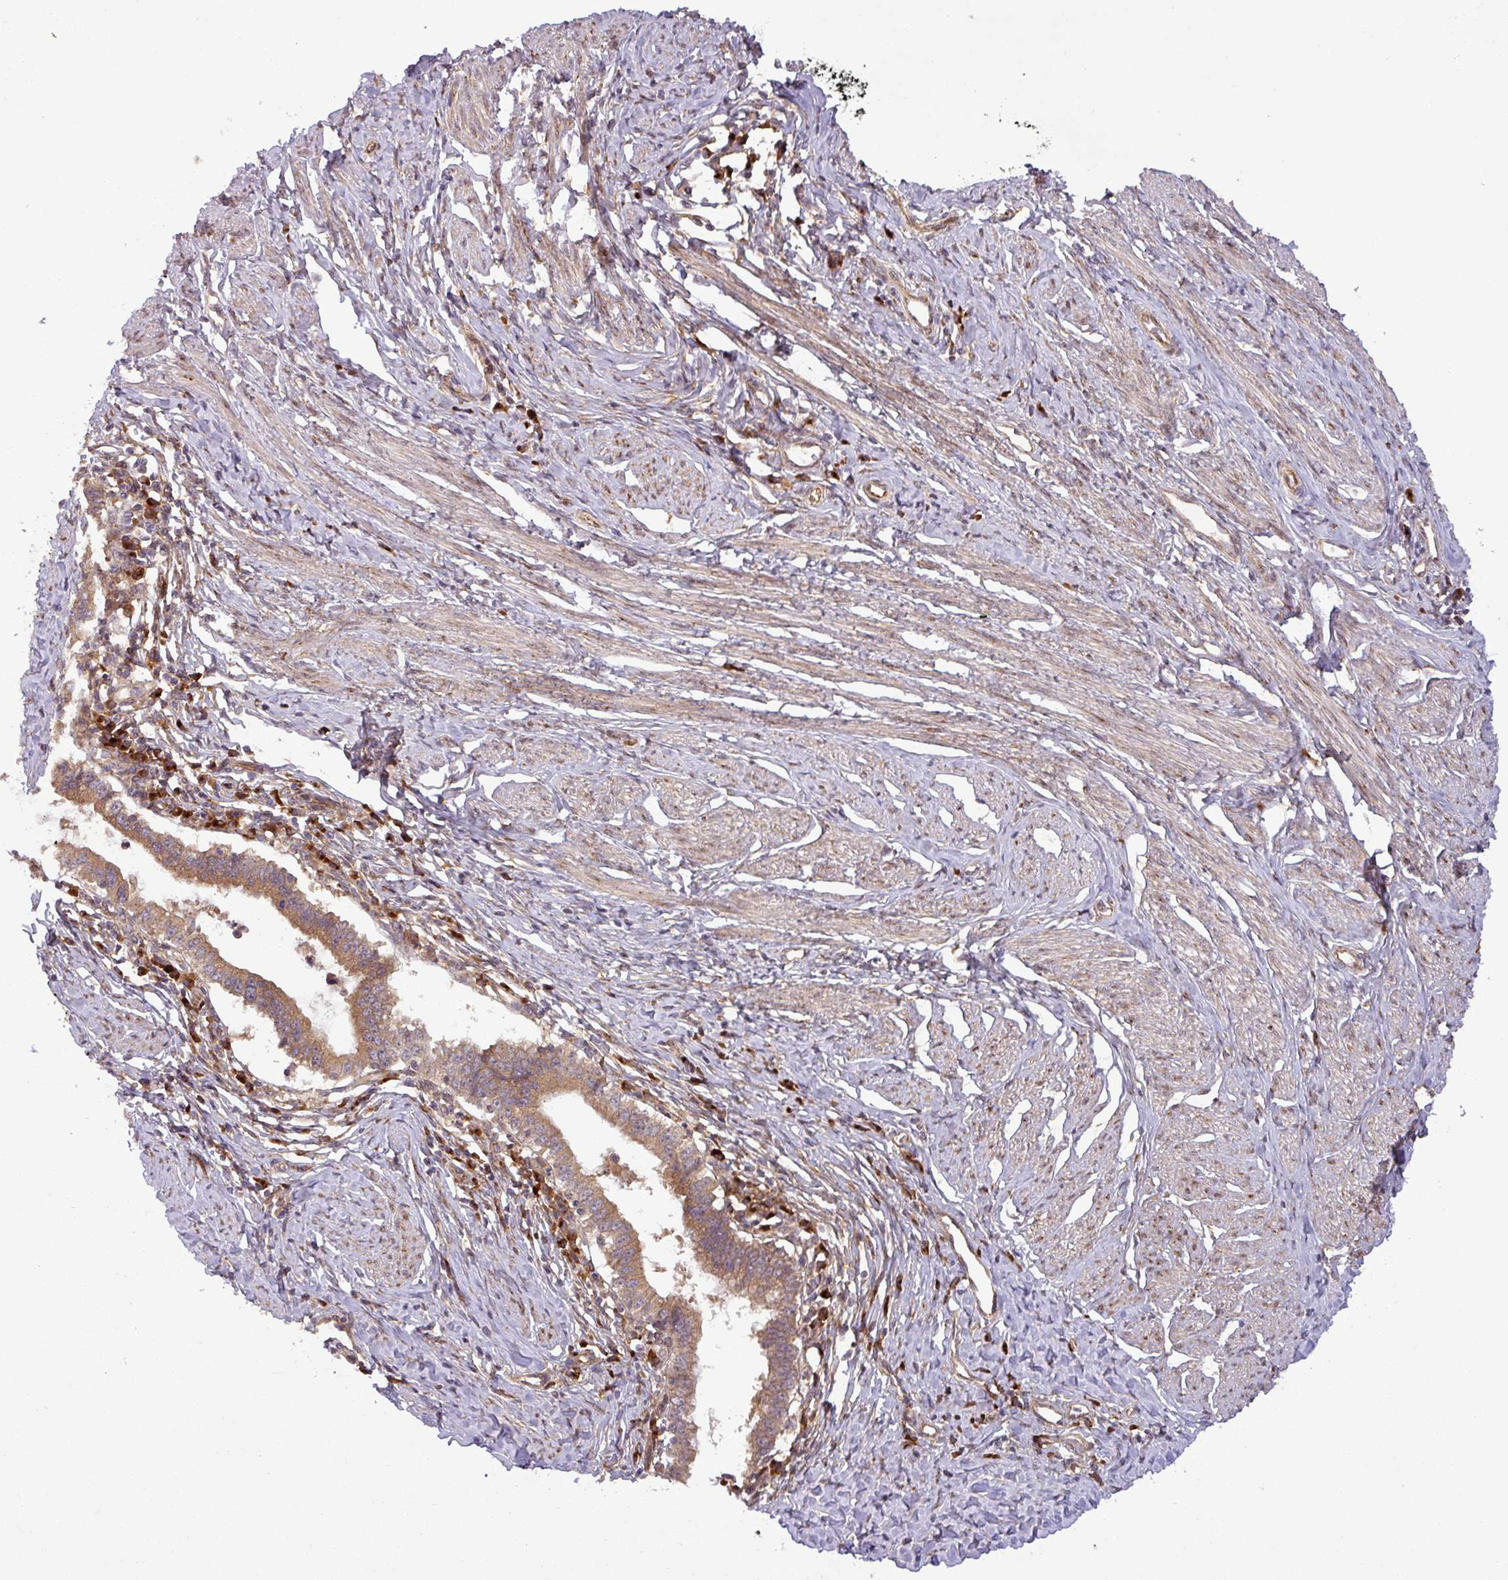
{"staining": {"intensity": "moderate", "quantity": ">75%", "location": "cytoplasmic/membranous"}, "tissue": "cervical cancer", "cell_type": "Tumor cells", "image_type": "cancer", "snomed": [{"axis": "morphology", "description": "Adenocarcinoma, NOS"}, {"axis": "topography", "description": "Cervix"}], "caption": "The photomicrograph displays immunohistochemical staining of cervical adenocarcinoma. There is moderate cytoplasmic/membranous positivity is present in about >75% of tumor cells. Using DAB (3,3'-diaminobenzidine) (brown) and hematoxylin (blue) stains, captured at high magnification using brightfield microscopy.", "gene": "ART1", "patient": {"sex": "female", "age": 36}}